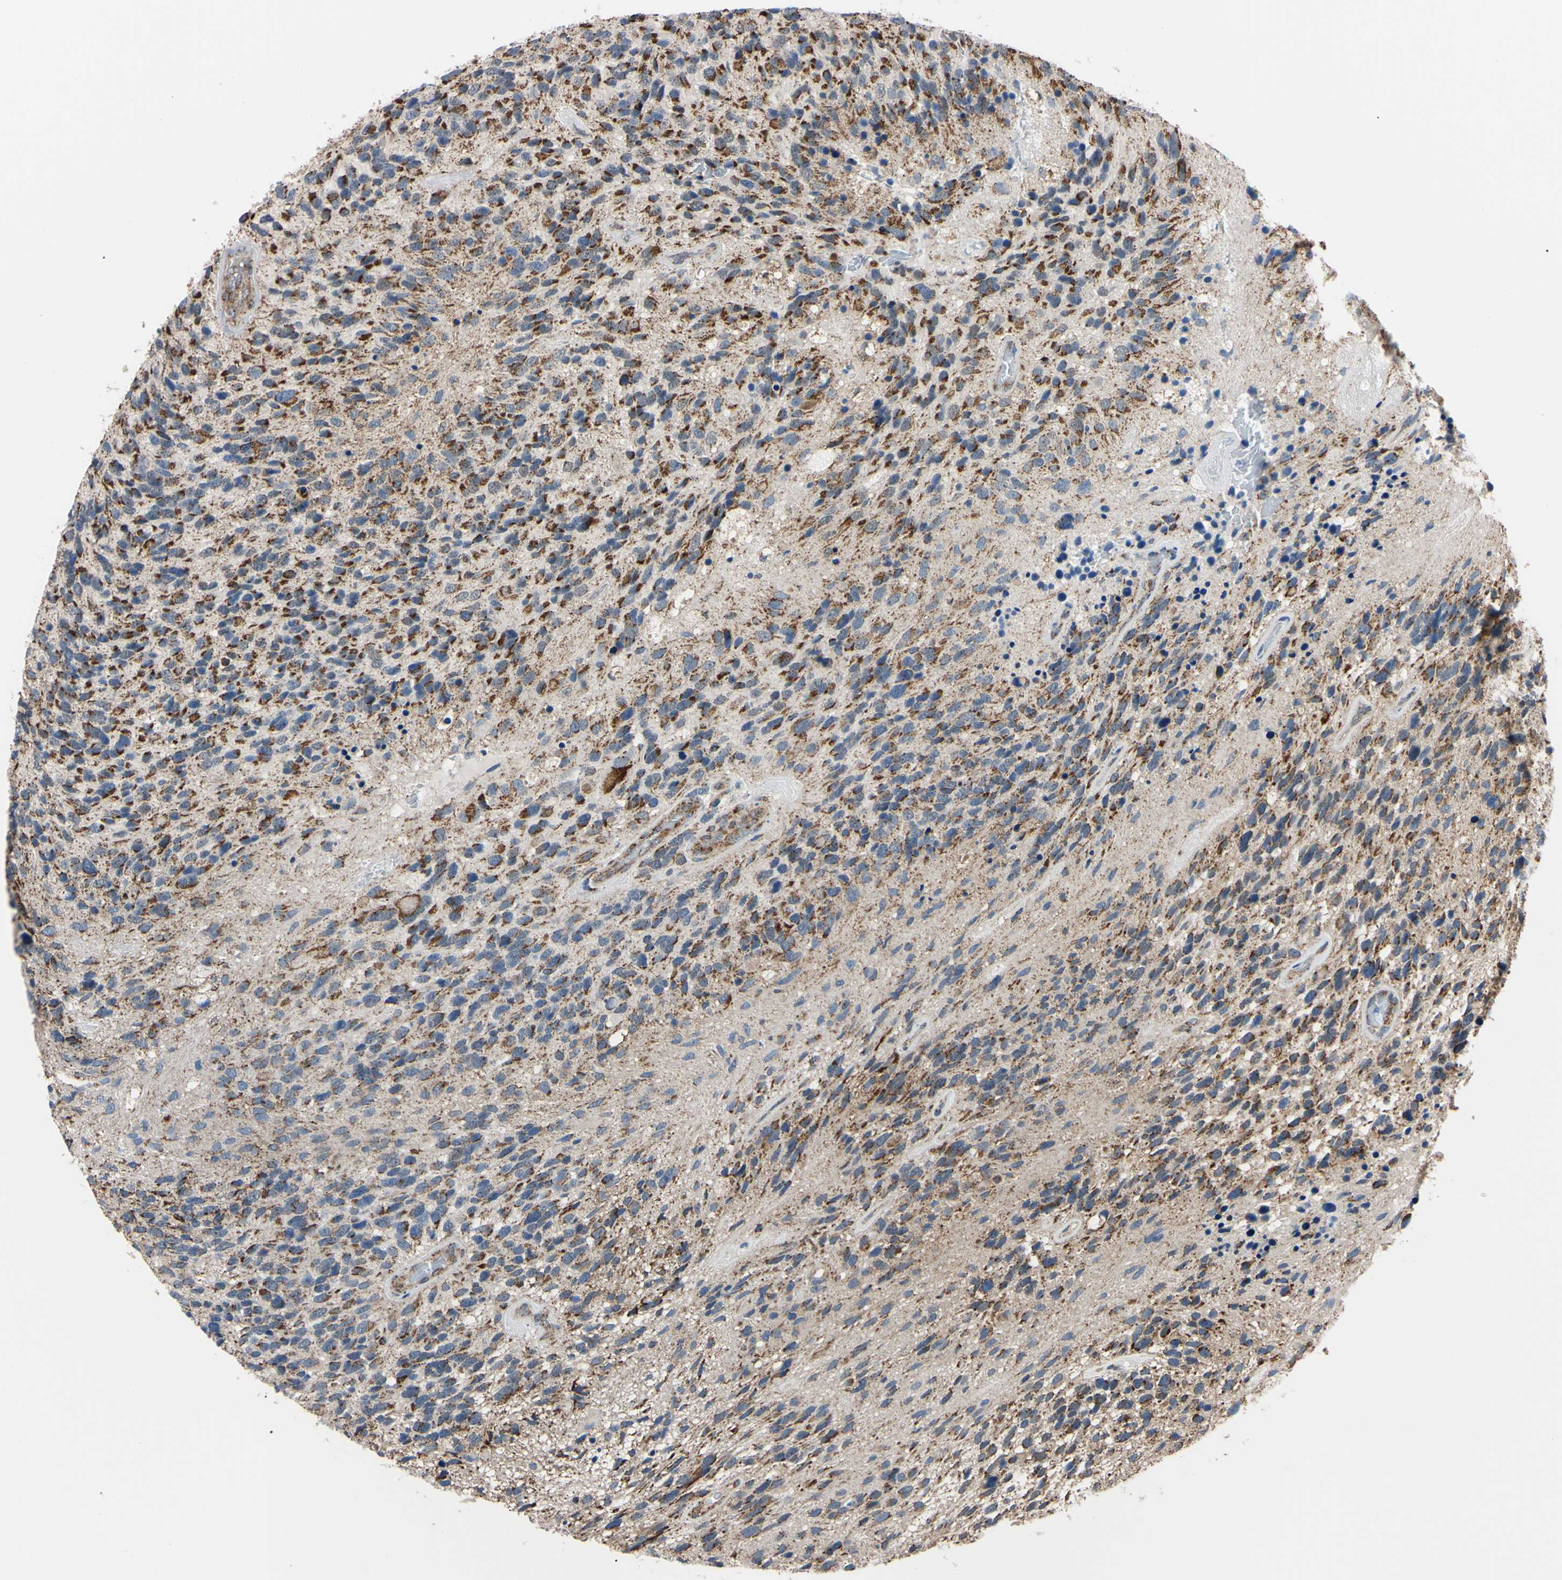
{"staining": {"intensity": "strong", "quantity": ">75%", "location": "cytoplasmic/membranous"}, "tissue": "glioma", "cell_type": "Tumor cells", "image_type": "cancer", "snomed": [{"axis": "morphology", "description": "Glioma, malignant, High grade"}, {"axis": "topography", "description": "Brain"}], "caption": "A brown stain shows strong cytoplasmic/membranous expression of a protein in glioma tumor cells.", "gene": "CLPP", "patient": {"sex": "female", "age": 58}}